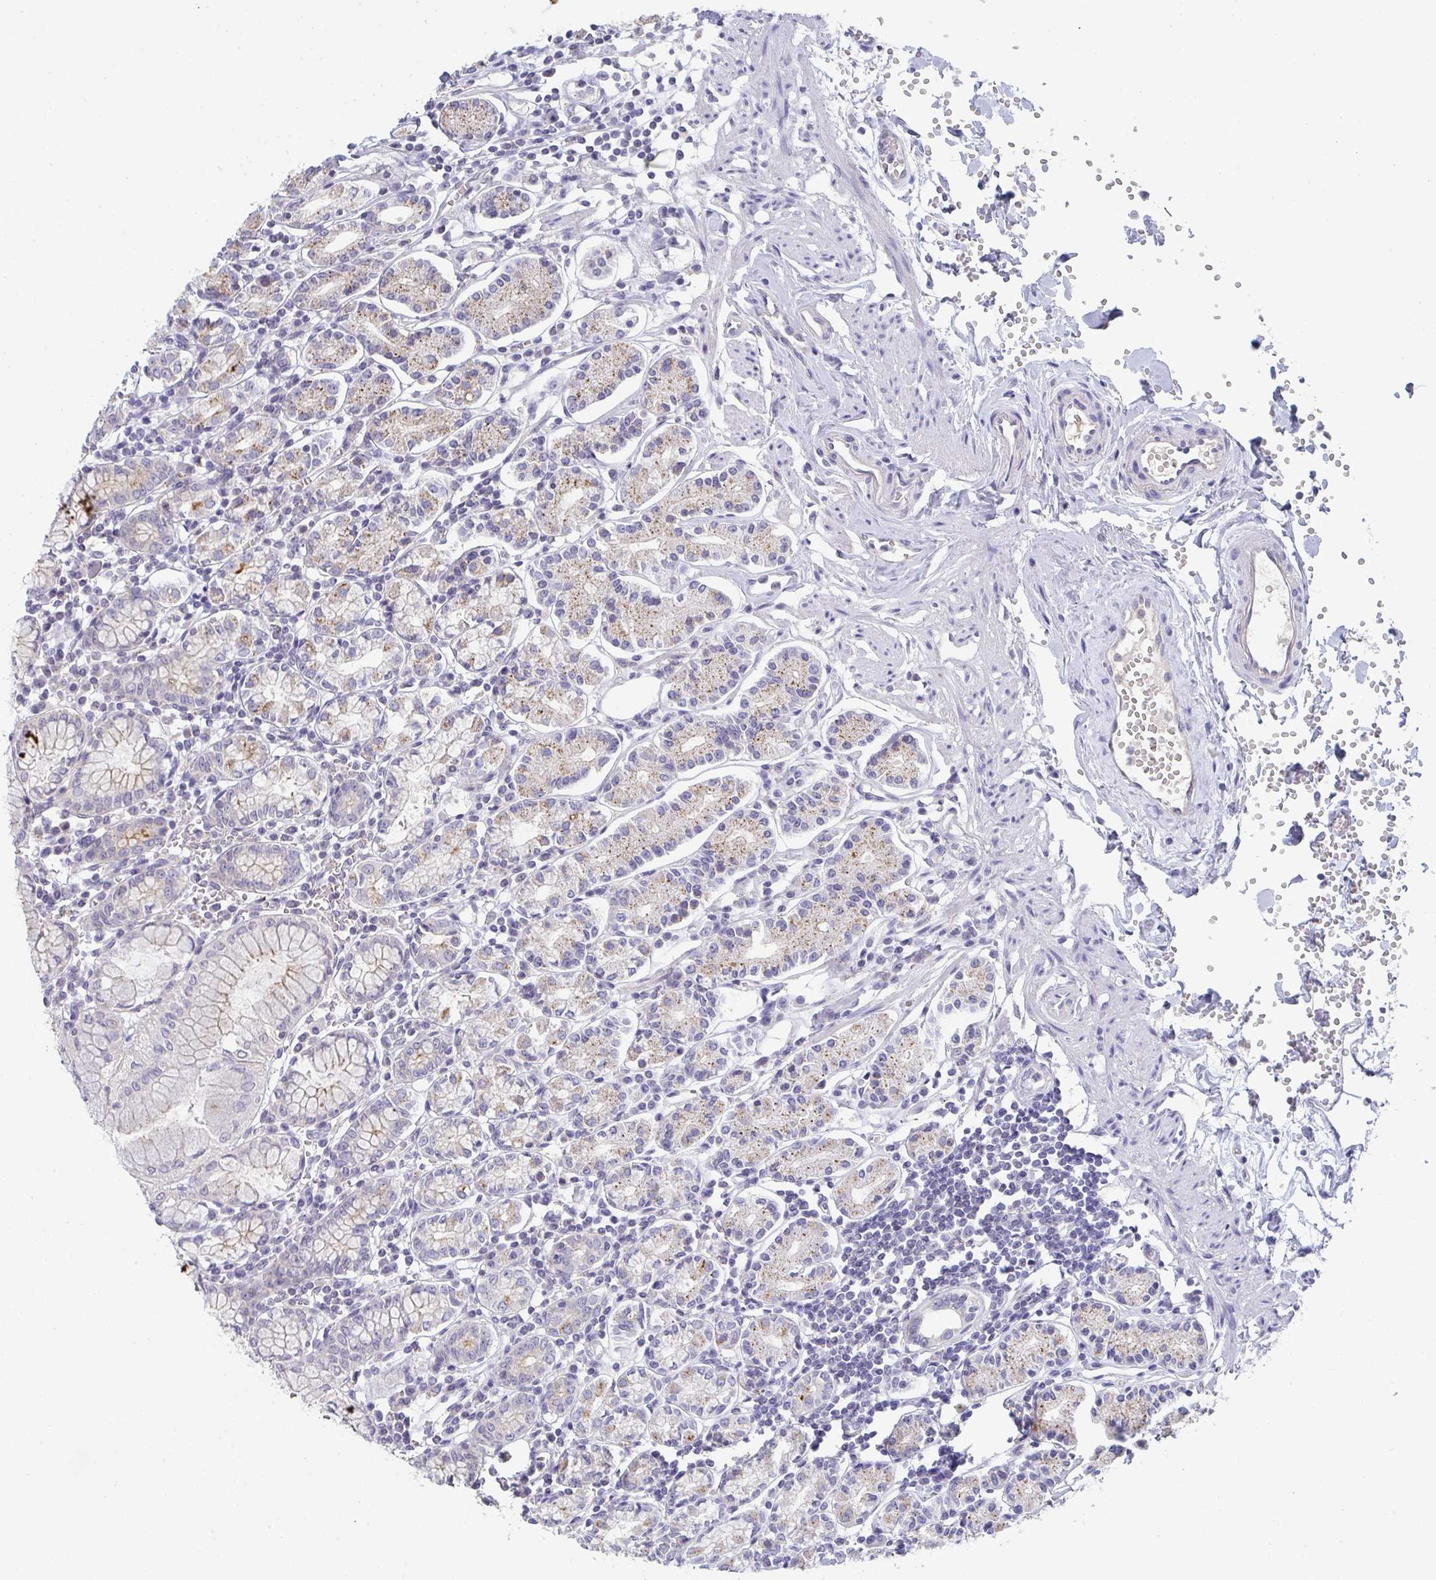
{"staining": {"intensity": "weak", "quantity": "25%-75%", "location": "cytoplasmic/membranous"}, "tissue": "stomach", "cell_type": "Glandular cells", "image_type": "normal", "snomed": [{"axis": "morphology", "description": "Normal tissue, NOS"}, {"axis": "topography", "description": "Stomach"}], "caption": "Immunohistochemistry (IHC) (DAB (3,3'-diaminobenzidine)) staining of benign human stomach reveals weak cytoplasmic/membranous protein expression in about 25%-75% of glandular cells. (brown staining indicates protein expression, while blue staining denotes nuclei).", "gene": "CHMP5", "patient": {"sex": "female", "age": 62}}